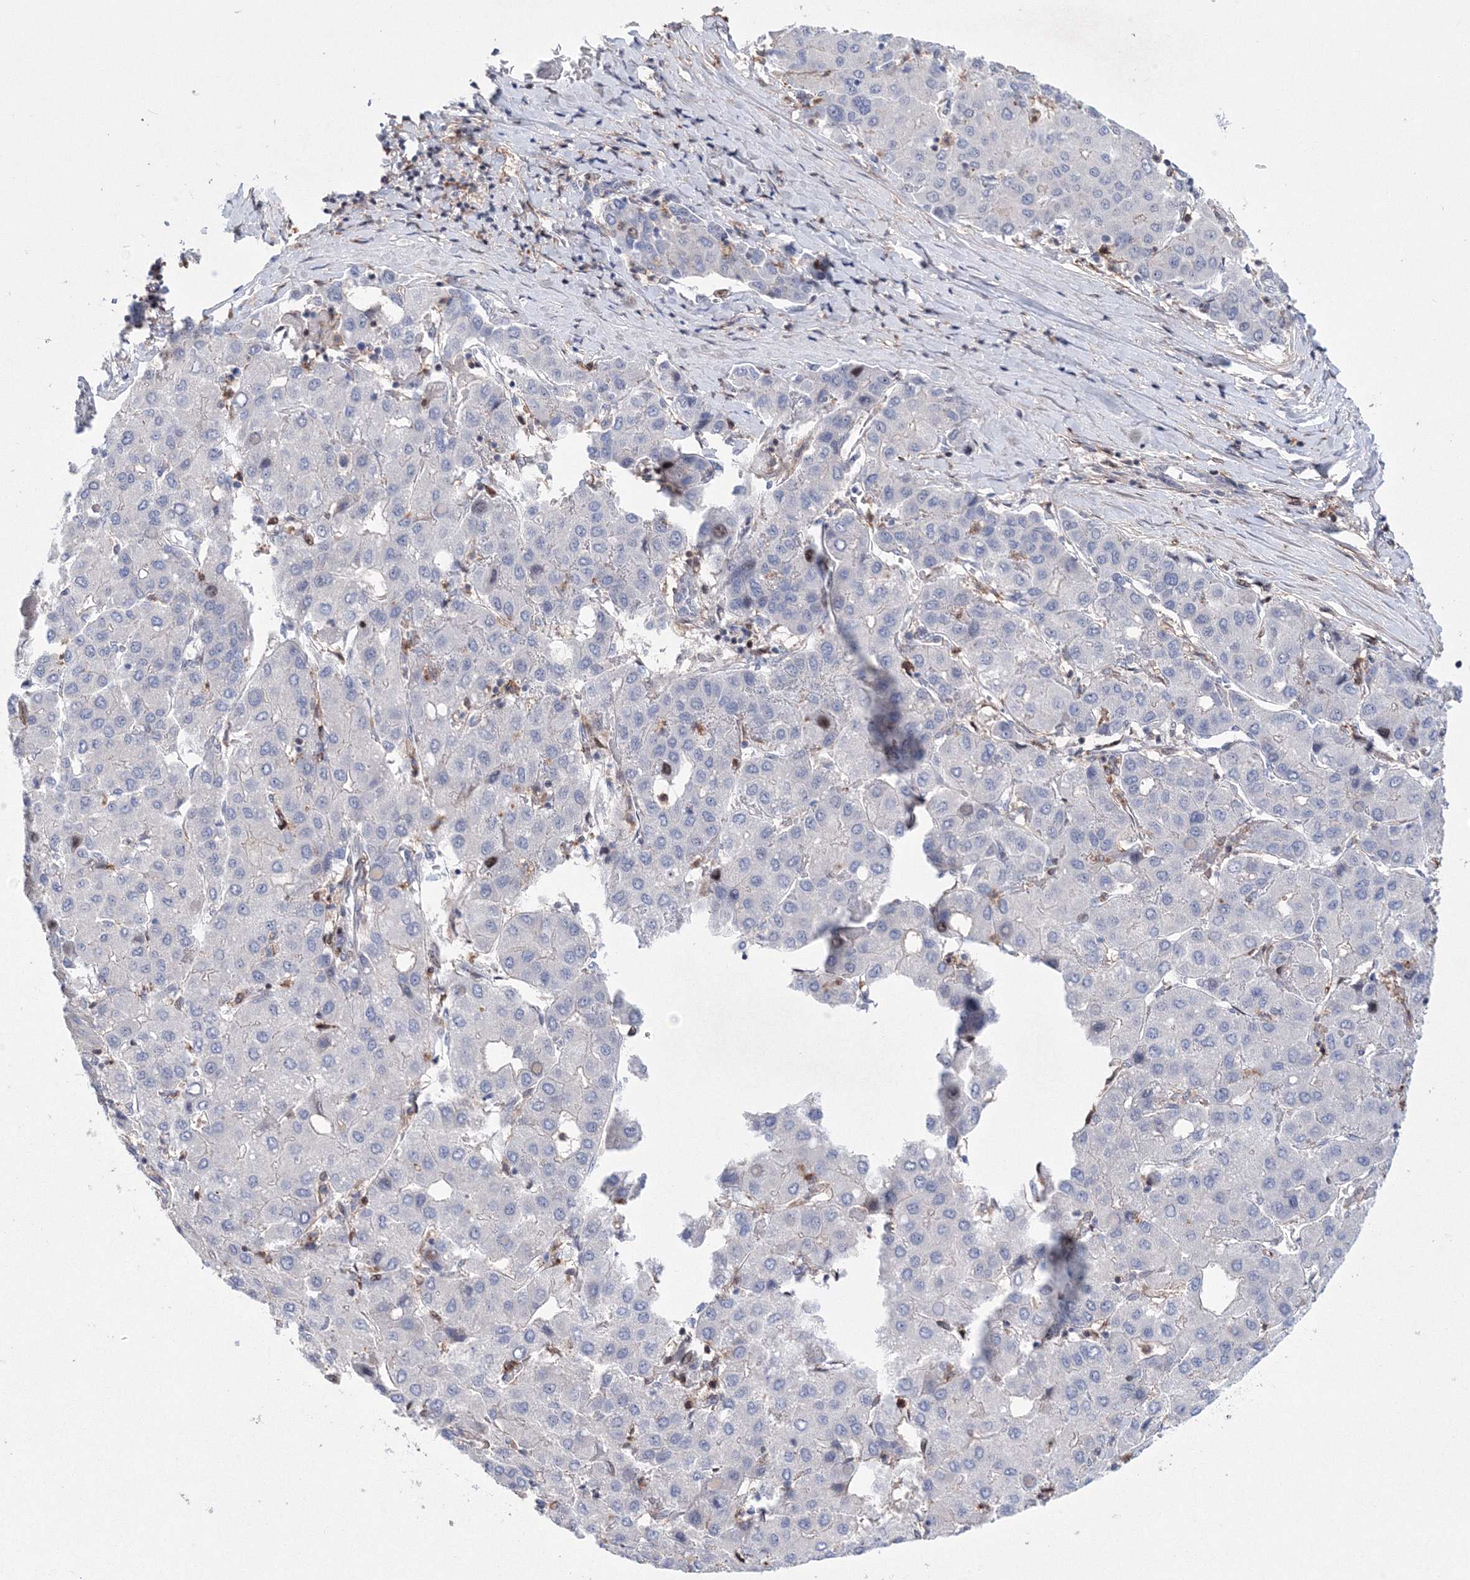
{"staining": {"intensity": "negative", "quantity": "none", "location": "none"}, "tissue": "liver cancer", "cell_type": "Tumor cells", "image_type": "cancer", "snomed": [{"axis": "morphology", "description": "Carcinoma, Hepatocellular, NOS"}, {"axis": "topography", "description": "Liver"}], "caption": "Immunohistochemistry (IHC) of human liver hepatocellular carcinoma shows no staining in tumor cells.", "gene": "RNPEPL1", "patient": {"sex": "male", "age": 65}}